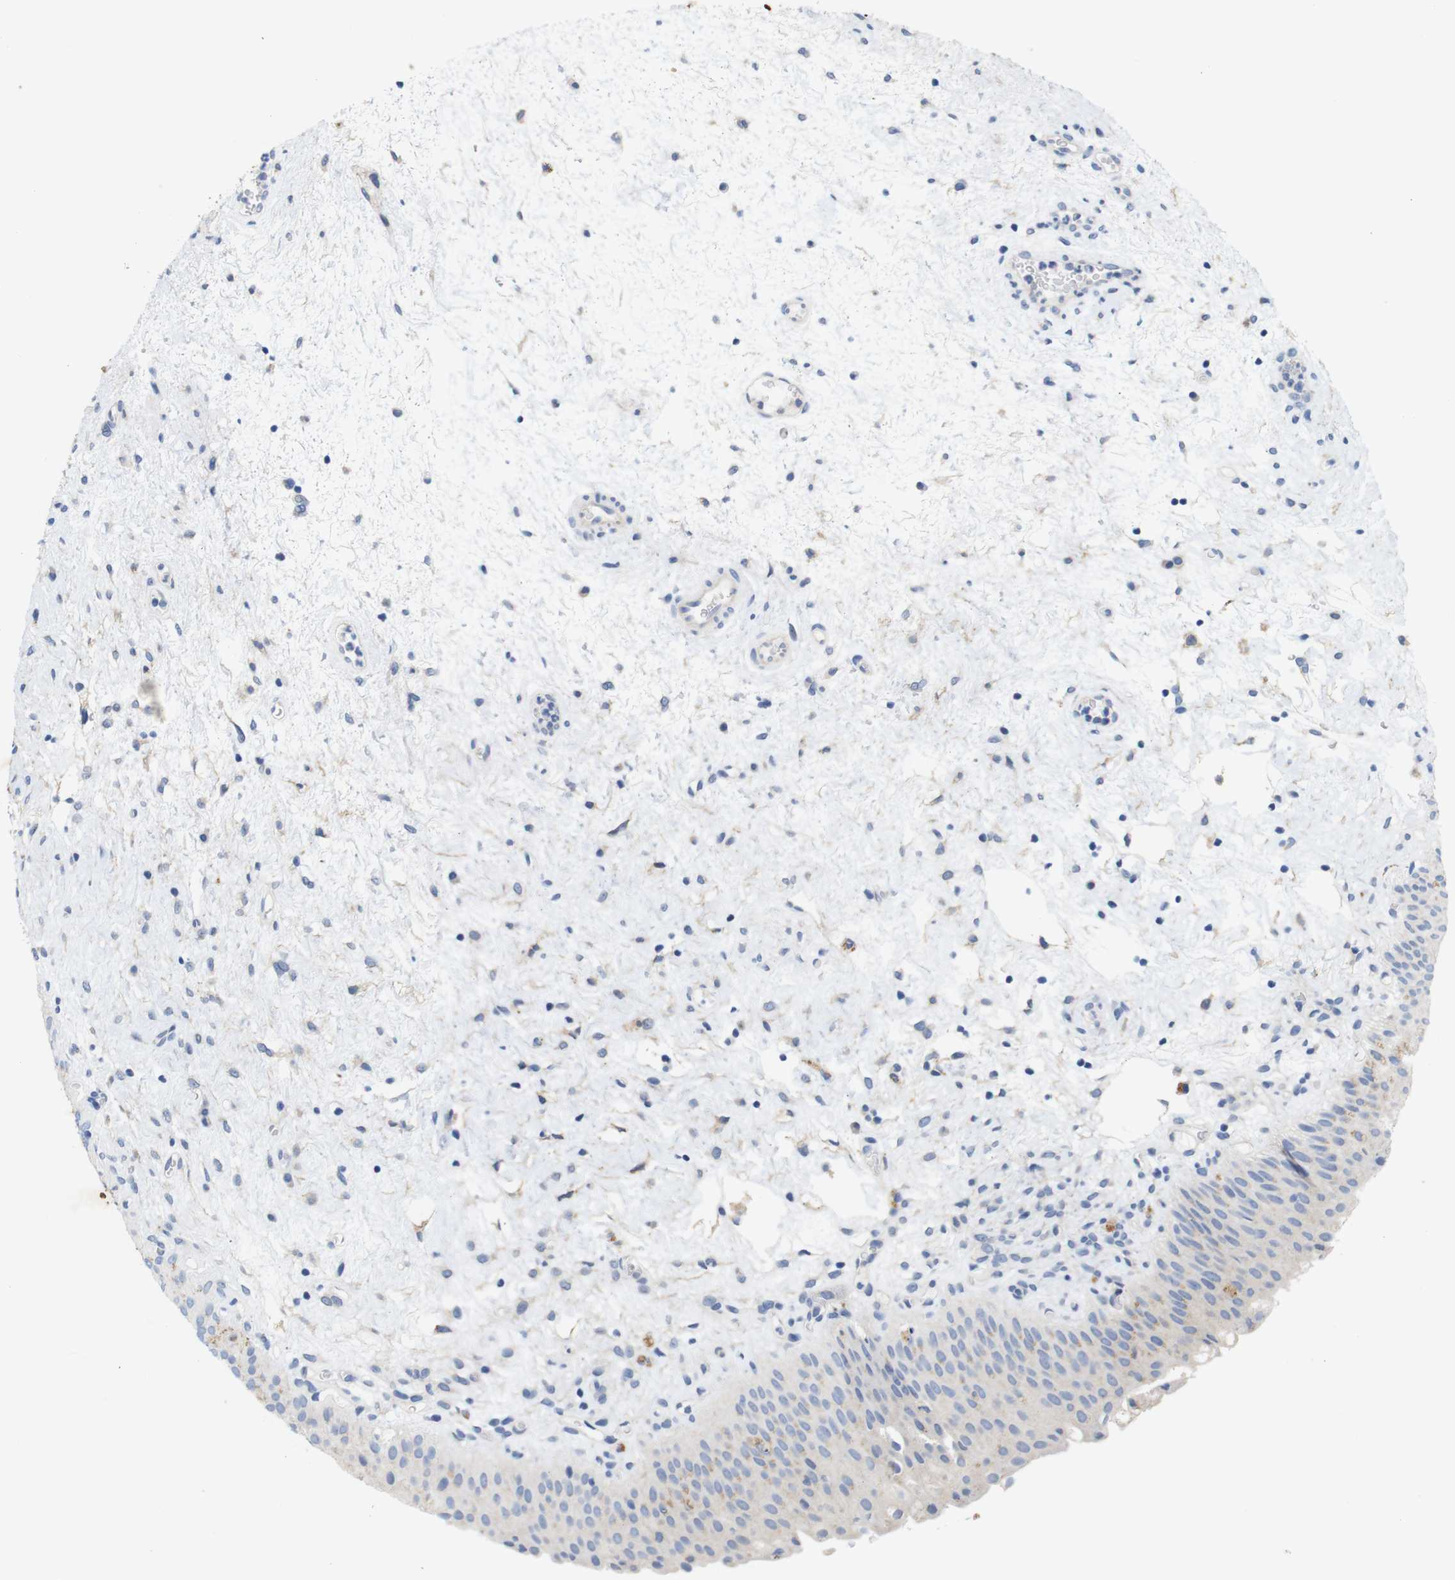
{"staining": {"intensity": "negative", "quantity": "none", "location": "none"}, "tissue": "urinary bladder", "cell_type": "Urothelial cells", "image_type": "normal", "snomed": [{"axis": "morphology", "description": "Normal tissue, NOS"}, {"axis": "topography", "description": "Urinary bladder"}], "caption": "This is an IHC photomicrograph of benign urinary bladder. There is no expression in urothelial cells.", "gene": "ITGA5", "patient": {"sex": "male", "age": 46}}